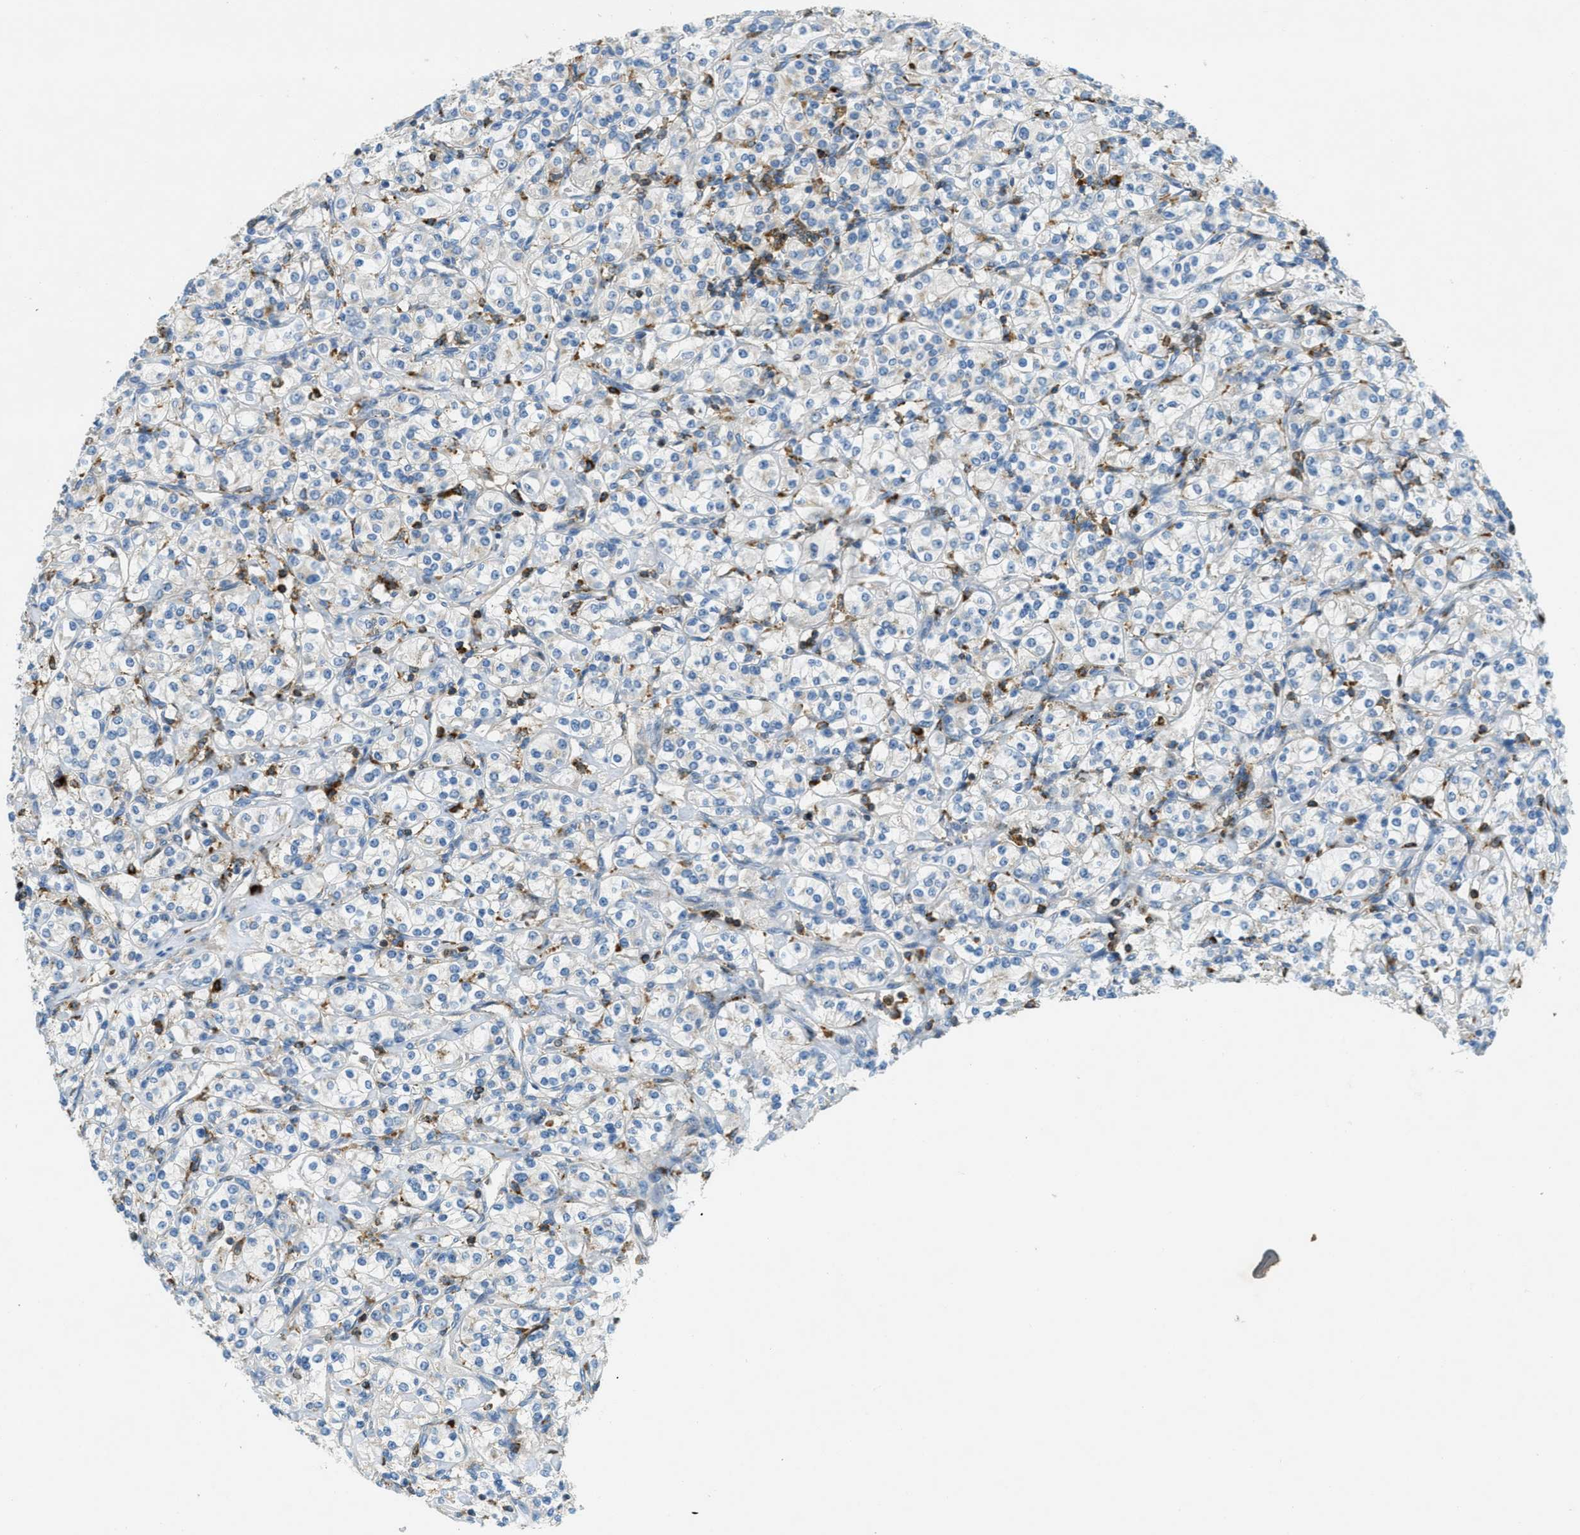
{"staining": {"intensity": "negative", "quantity": "none", "location": "none"}, "tissue": "renal cancer", "cell_type": "Tumor cells", "image_type": "cancer", "snomed": [{"axis": "morphology", "description": "Adenocarcinoma, NOS"}, {"axis": "topography", "description": "Kidney"}], "caption": "Histopathology image shows no significant protein expression in tumor cells of renal cancer.", "gene": "PLBD2", "patient": {"sex": "male", "age": 77}}